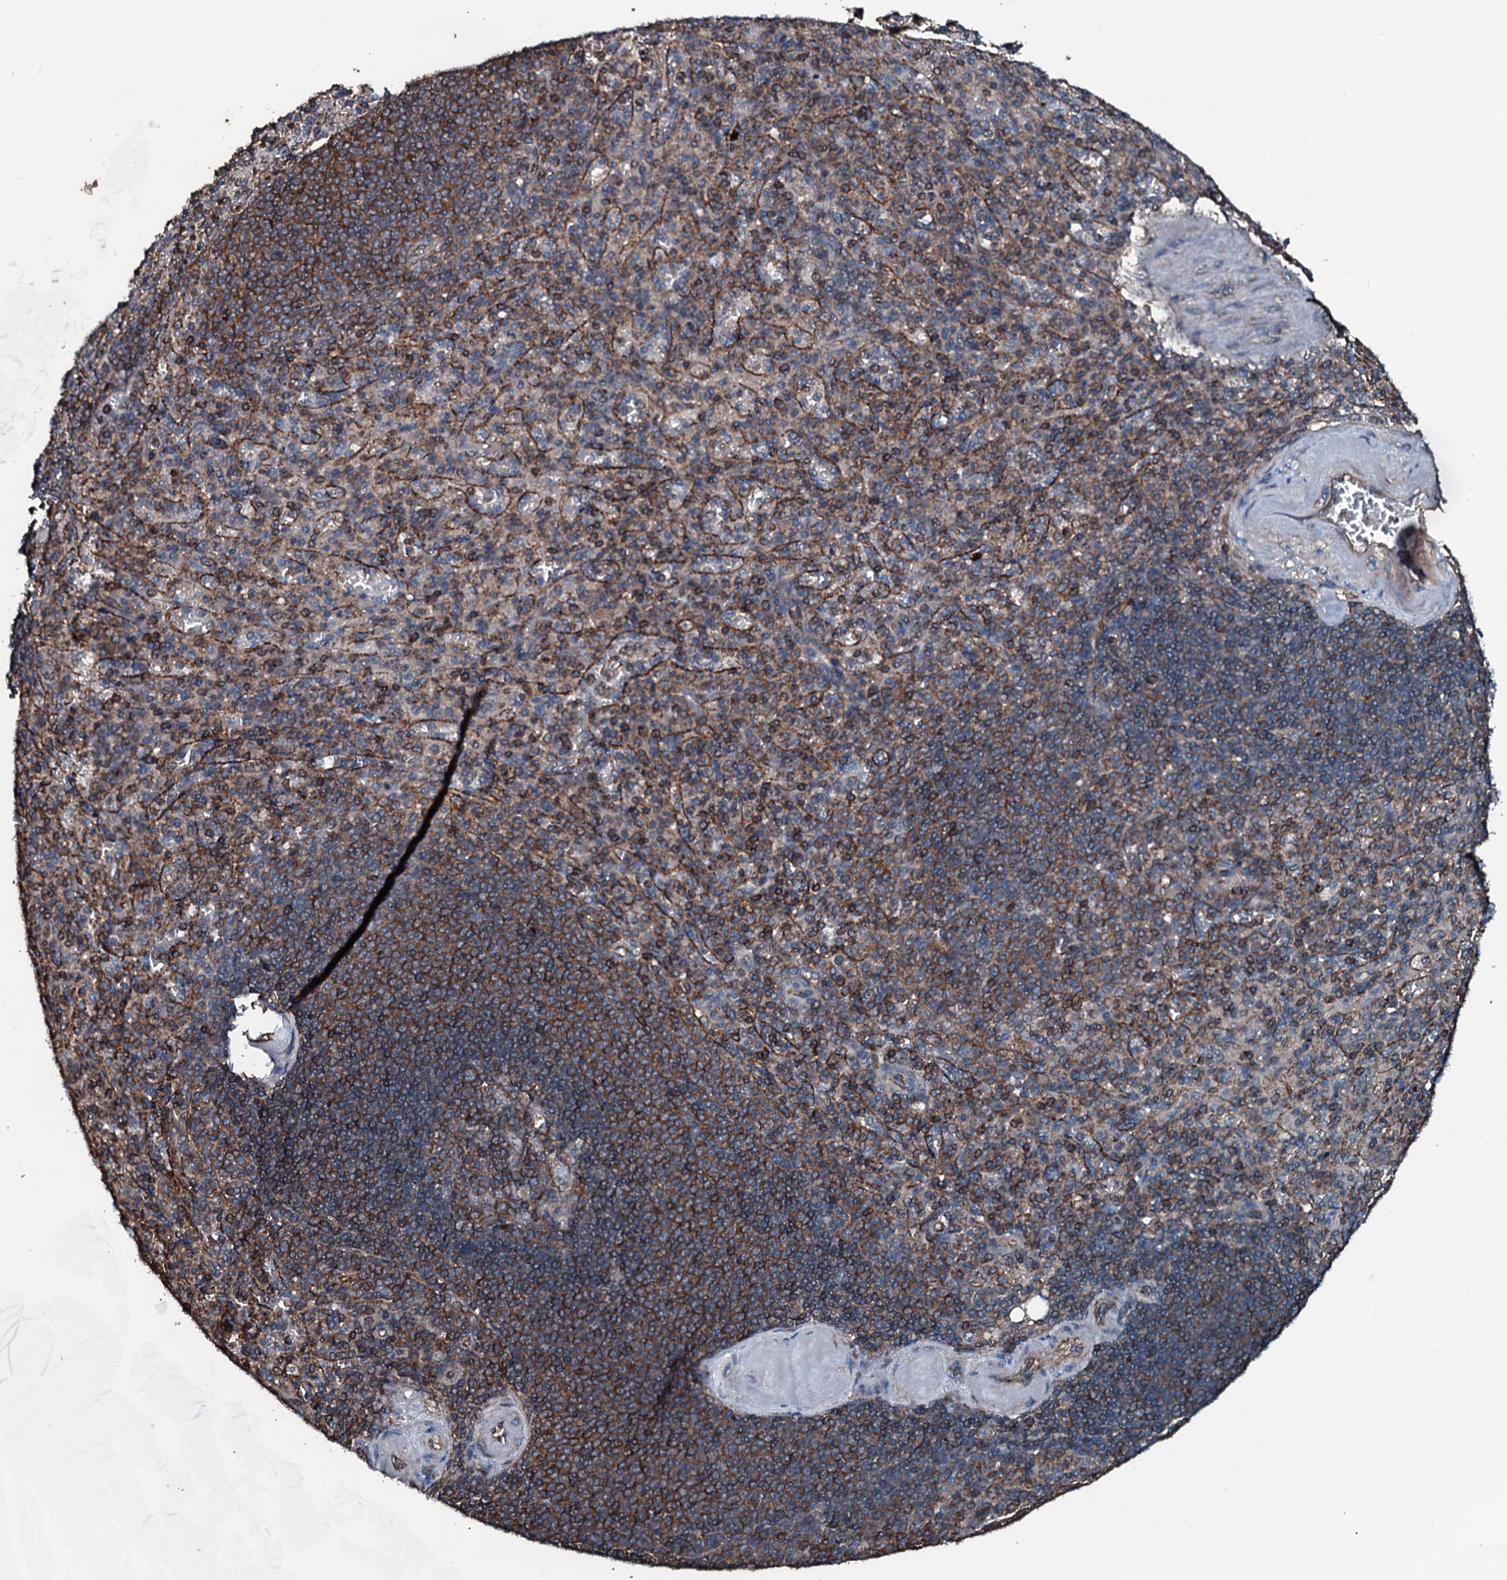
{"staining": {"intensity": "moderate", "quantity": "25%-75%", "location": "cytoplasmic/membranous"}, "tissue": "spleen", "cell_type": "Cells in red pulp", "image_type": "normal", "snomed": [{"axis": "morphology", "description": "Normal tissue, NOS"}, {"axis": "topography", "description": "Spleen"}], "caption": "This micrograph demonstrates immunohistochemistry staining of benign human spleen, with medium moderate cytoplasmic/membranous staining in about 25%-75% of cells in red pulp.", "gene": "SLC25A38", "patient": {"sex": "female", "age": 74}}